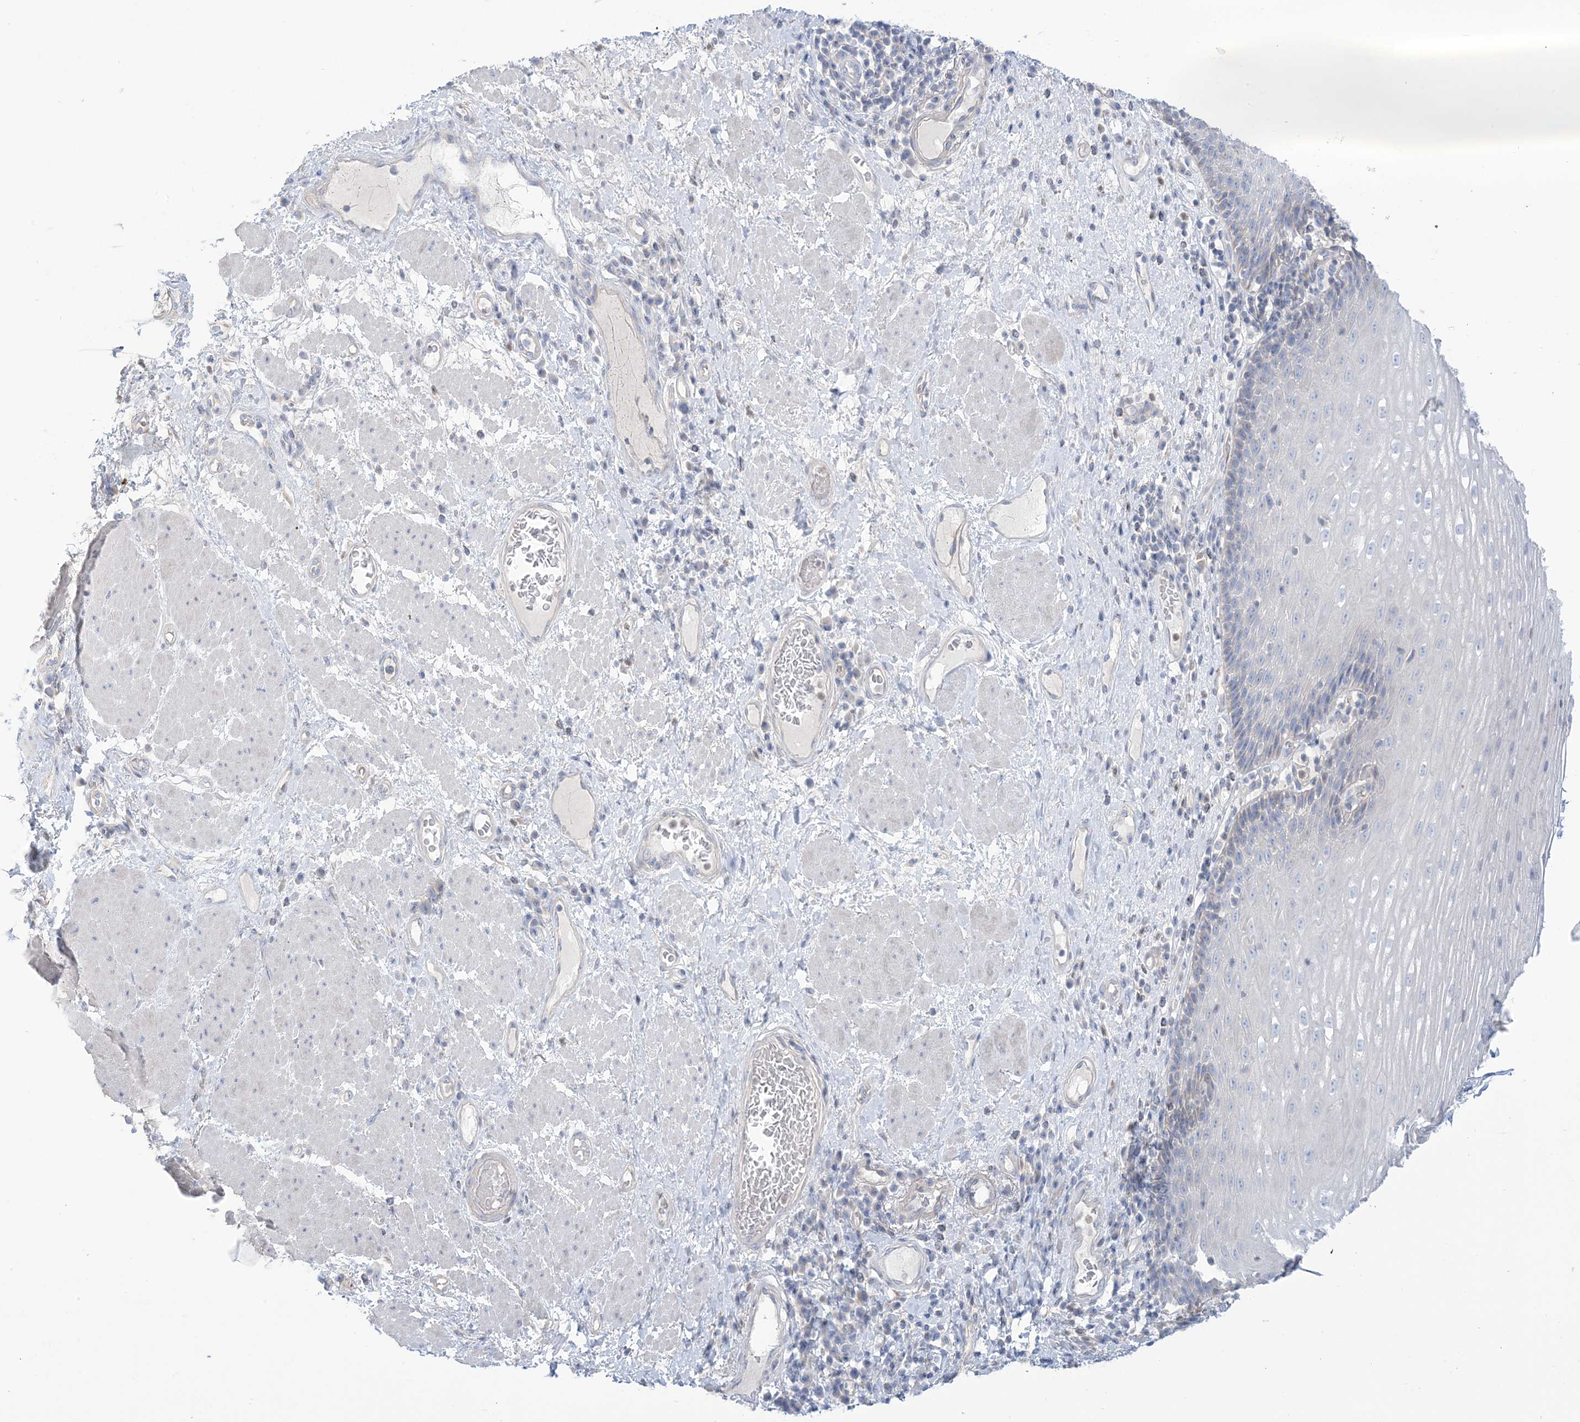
{"staining": {"intensity": "negative", "quantity": "none", "location": "none"}, "tissue": "esophagus", "cell_type": "Squamous epithelial cells", "image_type": "normal", "snomed": [{"axis": "morphology", "description": "Normal tissue, NOS"}, {"axis": "morphology", "description": "Adenocarcinoma, NOS"}, {"axis": "topography", "description": "Esophagus"}], "caption": "Immunohistochemistry (IHC) of normal esophagus shows no expression in squamous epithelial cells.", "gene": "MTHFD2L", "patient": {"sex": "male", "age": 62}}